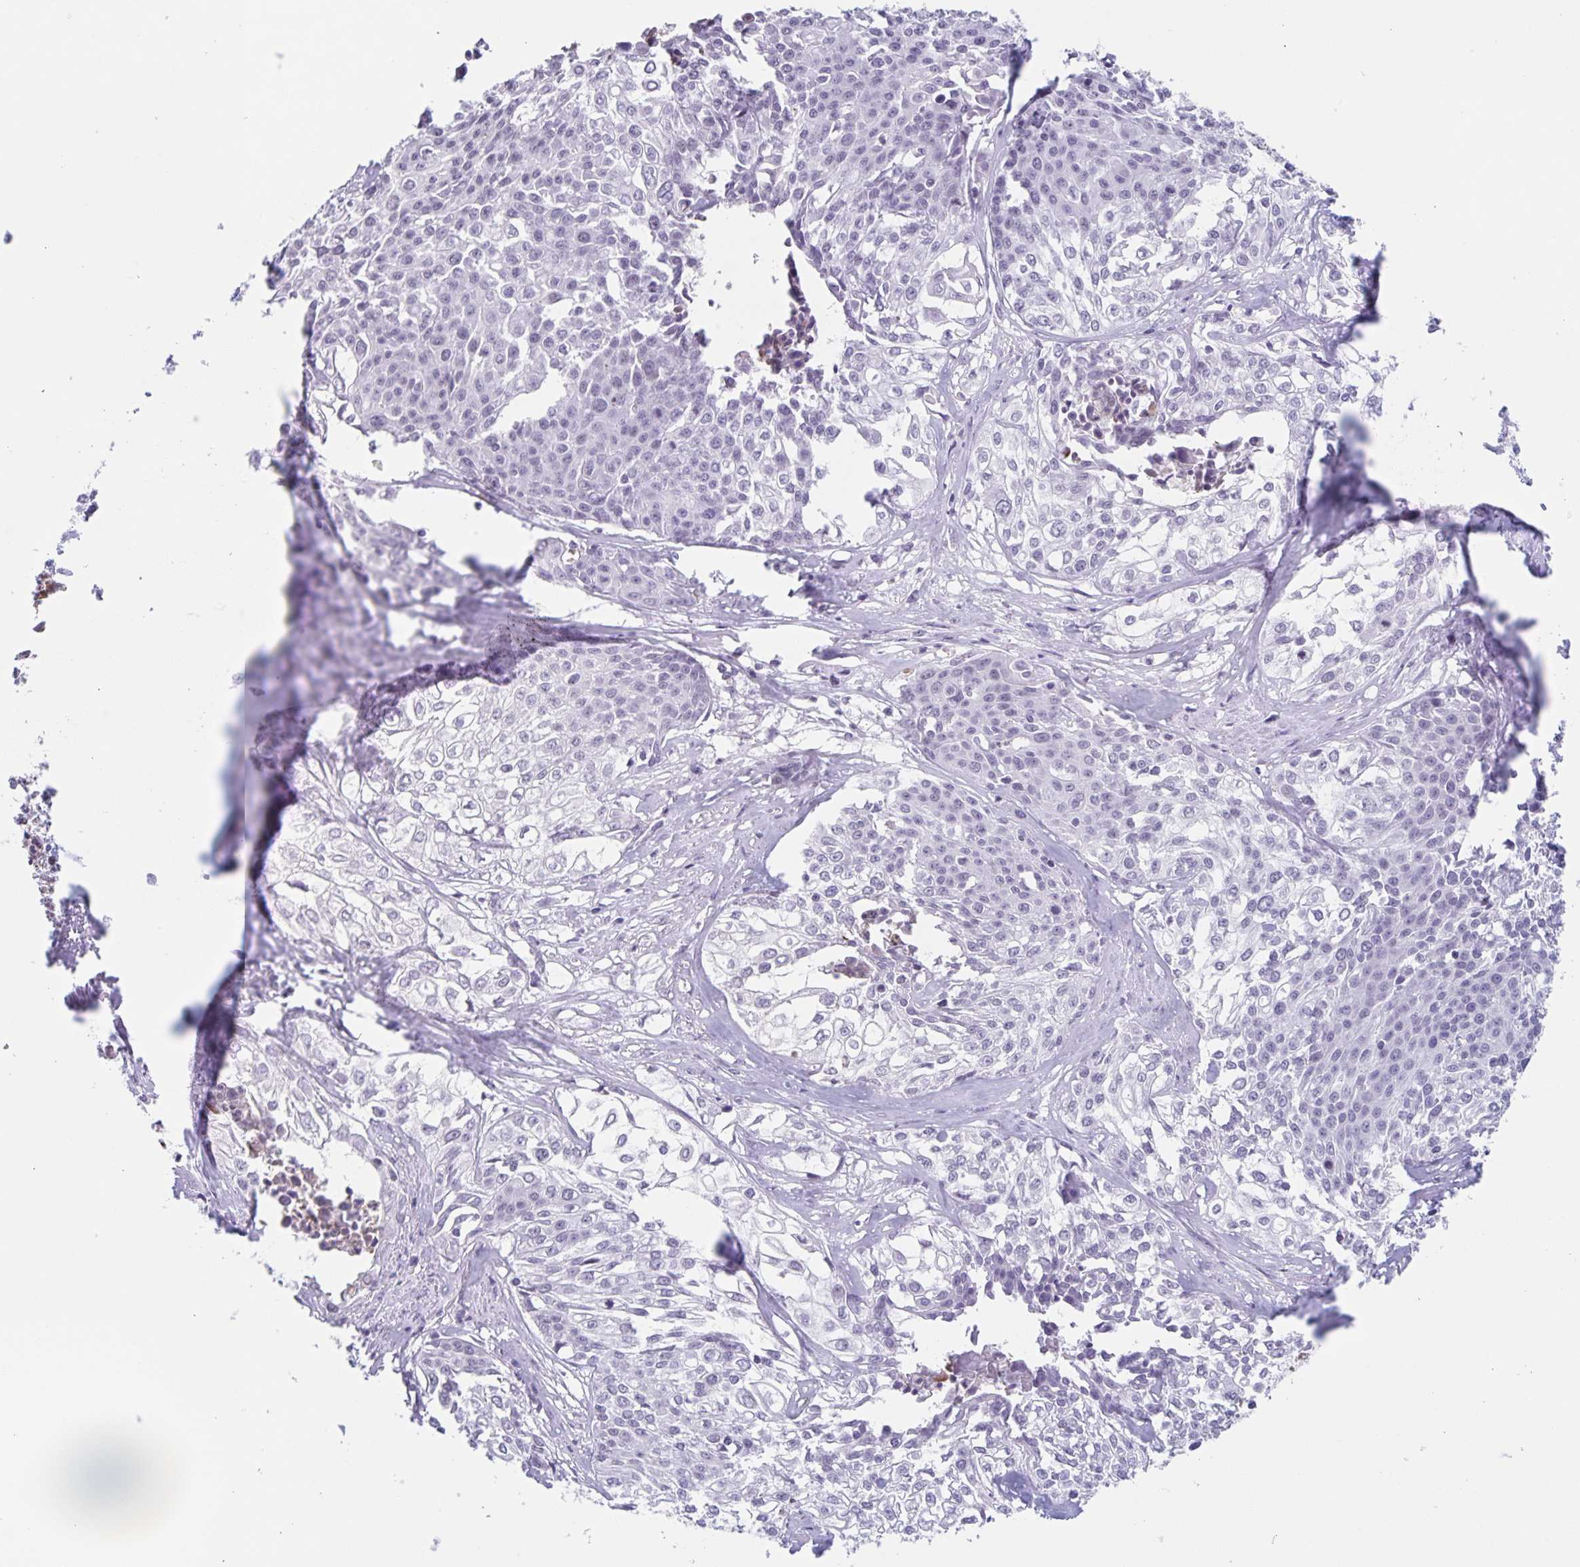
{"staining": {"intensity": "negative", "quantity": "none", "location": "none"}, "tissue": "cervical cancer", "cell_type": "Tumor cells", "image_type": "cancer", "snomed": [{"axis": "morphology", "description": "Squamous cell carcinoma, NOS"}, {"axis": "topography", "description": "Cervix"}], "caption": "DAB immunohistochemical staining of human cervical squamous cell carcinoma displays no significant staining in tumor cells.", "gene": "LCE6A", "patient": {"sex": "female", "age": 39}}